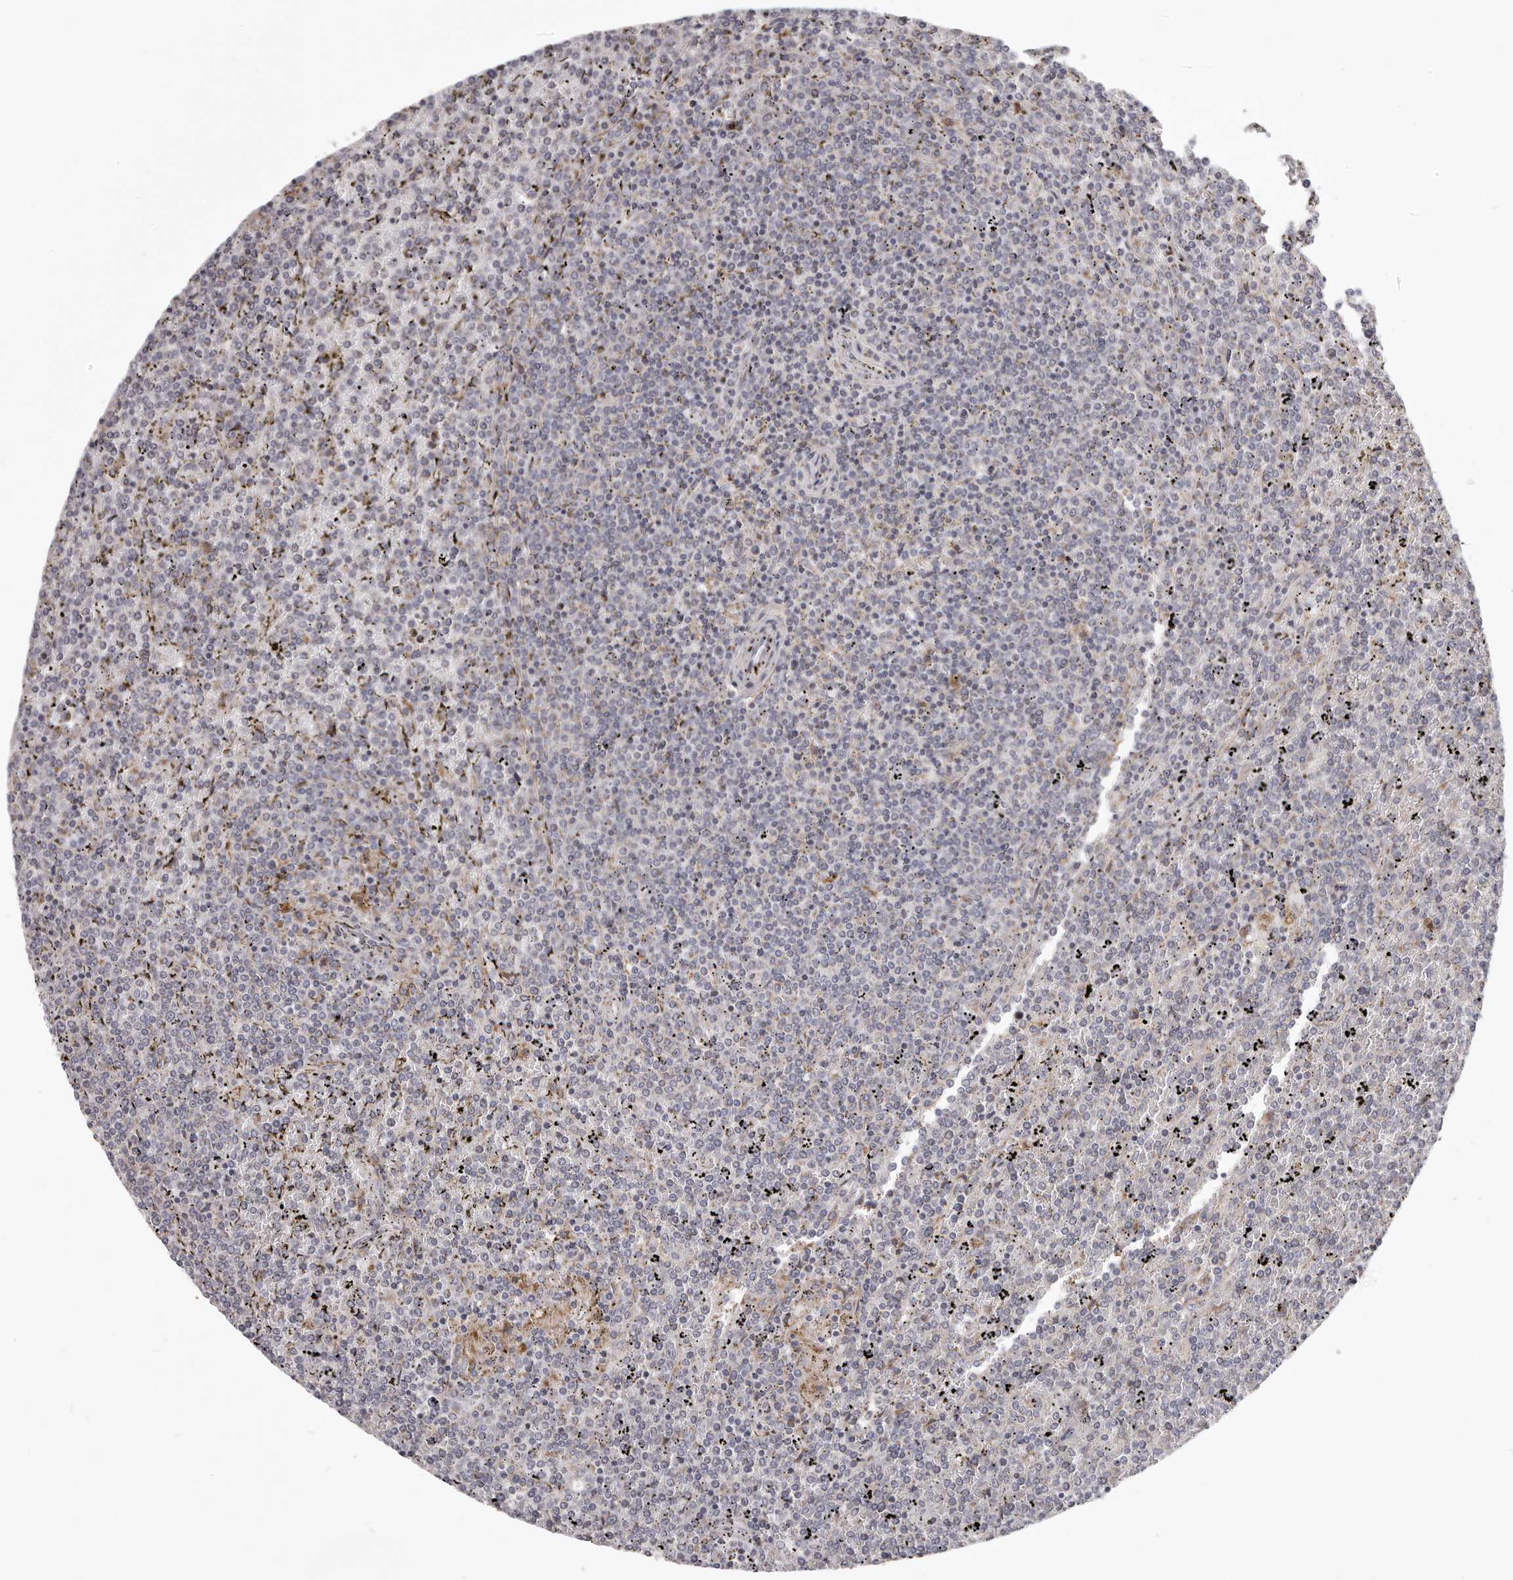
{"staining": {"intensity": "negative", "quantity": "none", "location": "none"}, "tissue": "lymphoma", "cell_type": "Tumor cells", "image_type": "cancer", "snomed": [{"axis": "morphology", "description": "Malignant lymphoma, non-Hodgkin's type, Low grade"}, {"axis": "topography", "description": "Spleen"}], "caption": "Tumor cells are negative for brown protein staining in lymphoma. (Stains: DAB immunohistochemistry with hematoxylin counter stain, Microscopy: brightfield microscopy at high magnification).", "gene": "MRPS10", "patient": {"sex": "female", "age": 19}}